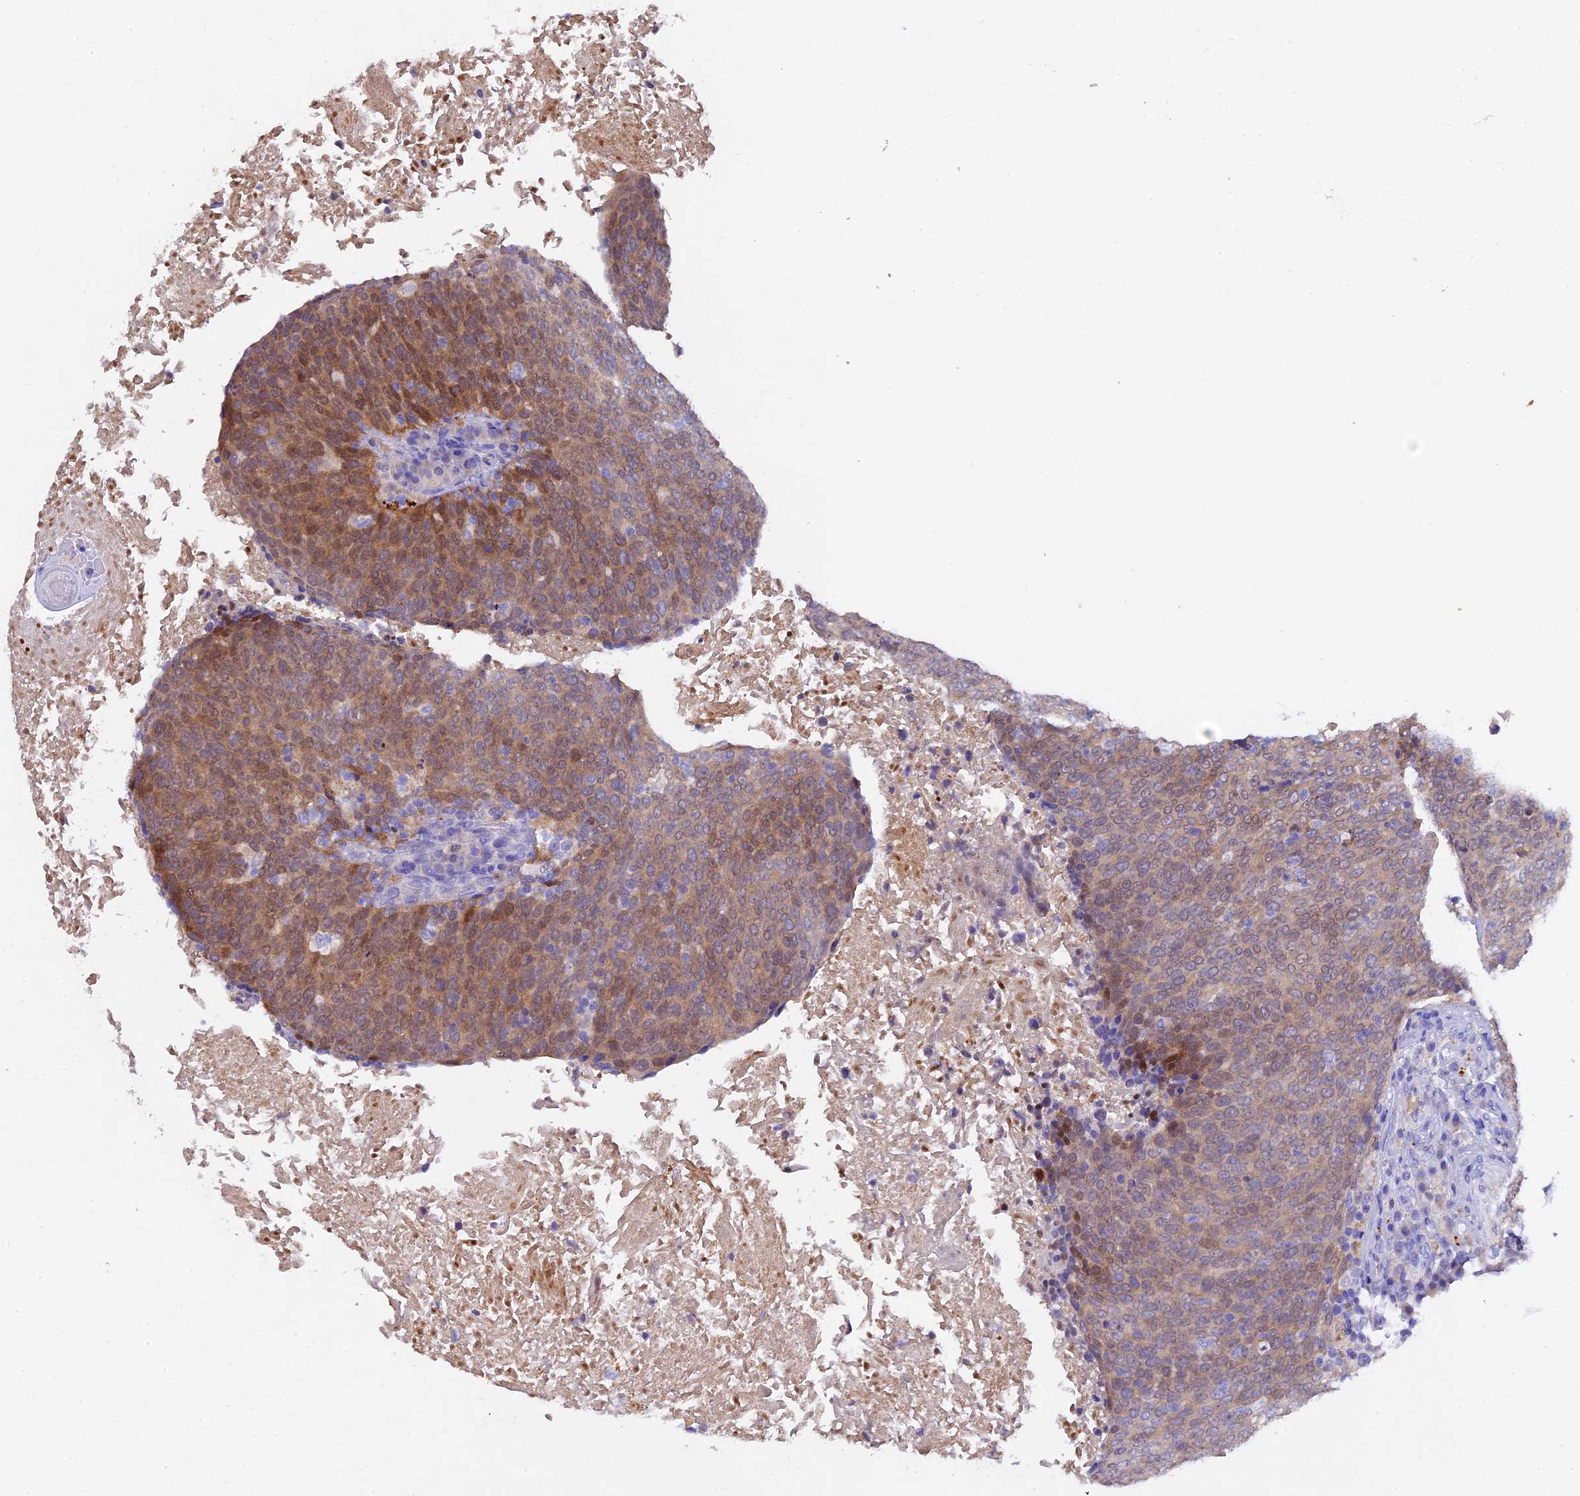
{"staining": {"intensity": "moderate", "quantity": ">75%", "location": "cytoplasmic/membranous"}, "tissue": "head and neck cancer", "cell_type": "Tumor cells", "image_type": "cancer", "snomed": [{"axis": "morphology", "description": "Squamous cell carcinoma, NOS"}, {"axis": "morphology", "description": "Squamous cell carcinoma, metastatic, NOS"}, {"axis": "topography", "description": "Lymph node"}, {"axis": "topography", "description": "Head-Neck"}], "caption": "Squamous cell carcinoma (head and neck) was stained to show a protein in brown. There is medium levels of moderate cytoplasmic/membranous positivity in approximately >75% of tumor cells. (DAB IHC with brightfield microscopy, high magnification).", "gene": "TGDS", "patient": {"sex": "male", "age": 62}}